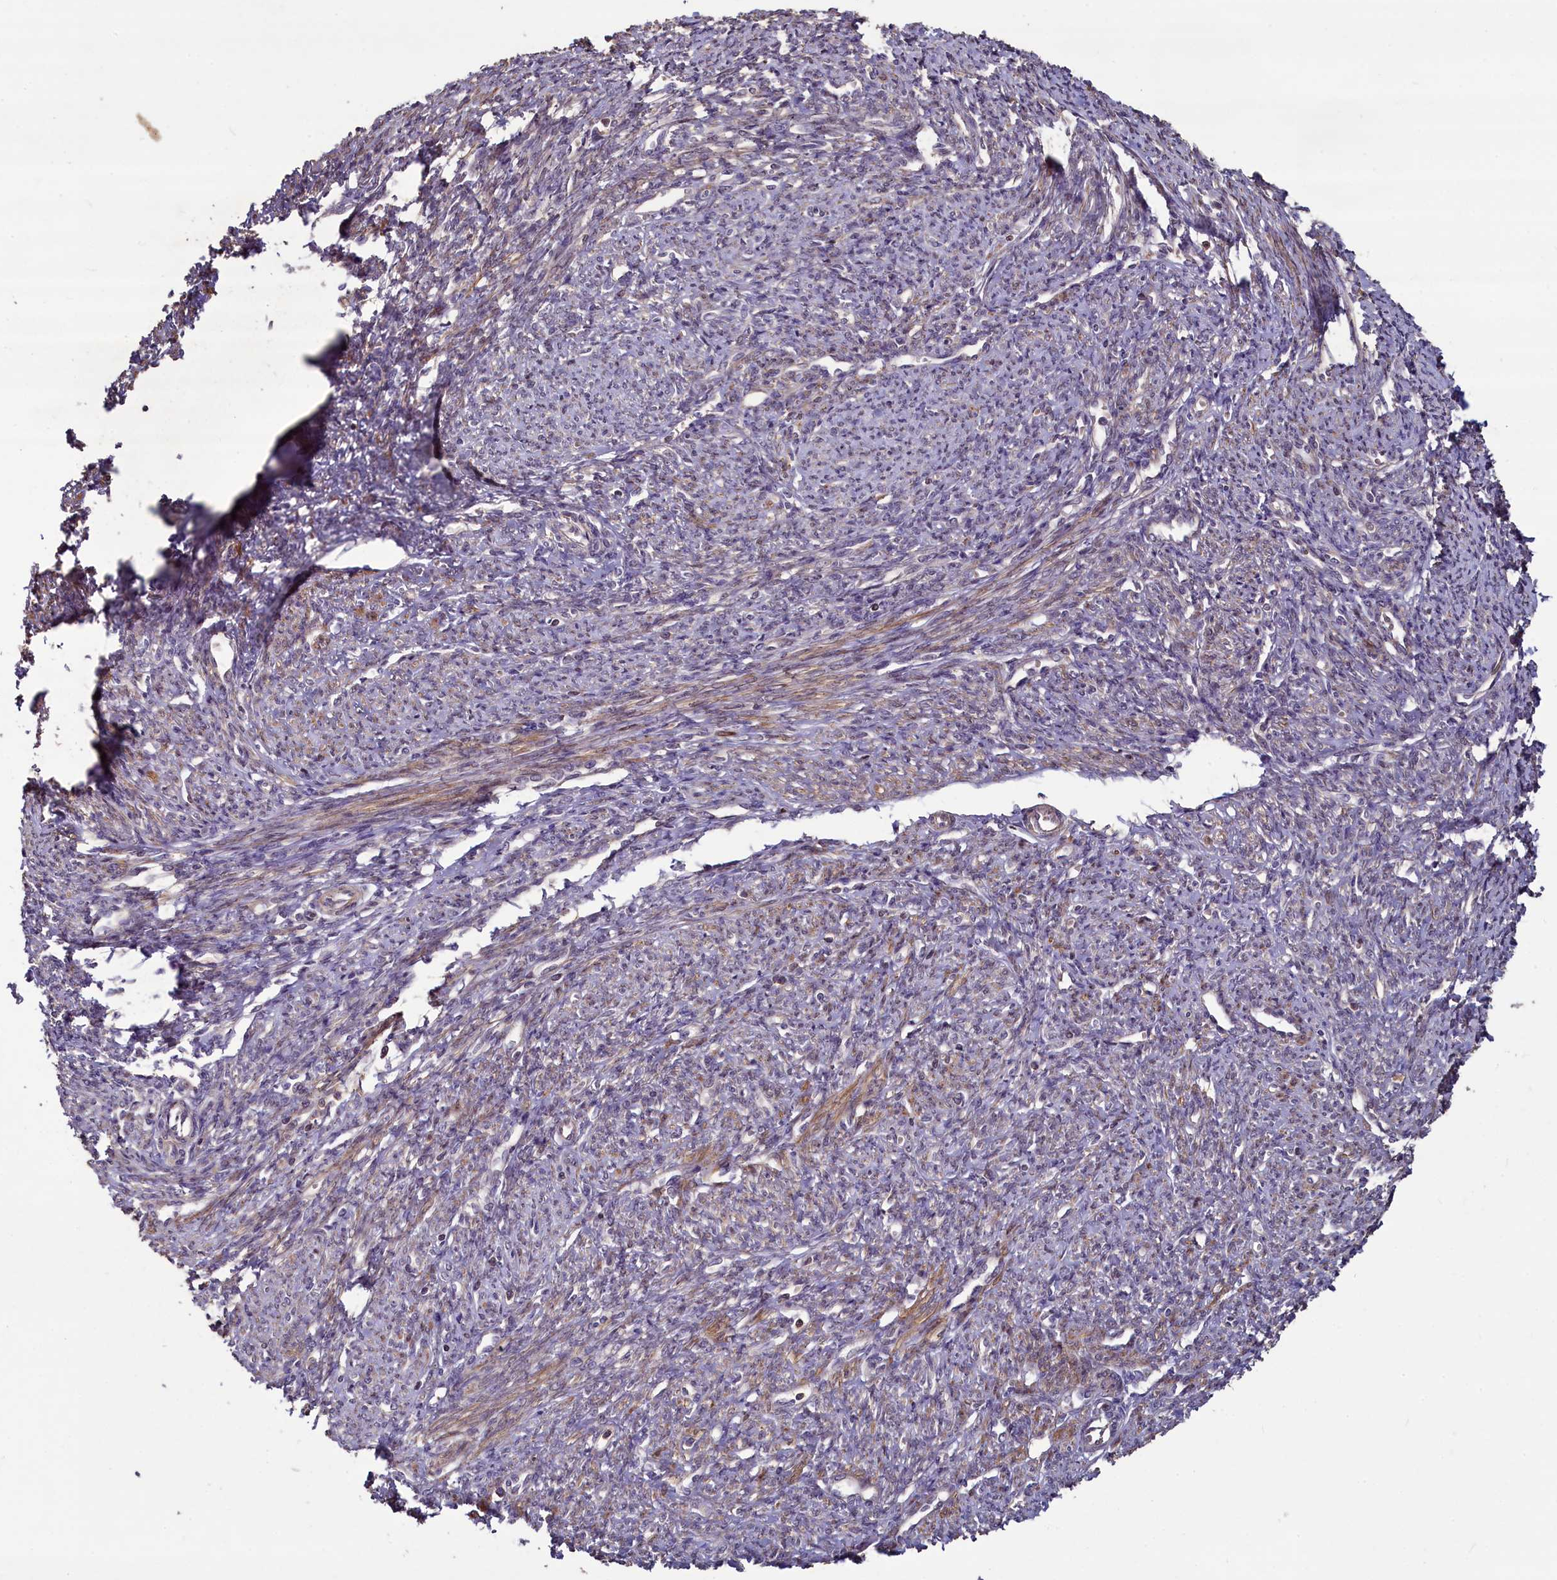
{"staining": {"intensity": "moderate", "quantity": "25%-75%", "location": "cytoplasmic/membranous"}, "tissue": "smooth muscle", "cell_type": "Smooth muscle cells", "image_type": "normal", "snomed": [{"axis": "morphology", "description": "Normal tissue, NOS"}, {"axis": "topography", "description": "Smooth muscle"}, {"axis": "topography", "description": "Uterus"}], "caption": "Protein expression analysis of unremarkable smooth muscle demonstrates moderate cytoplasmic/membranous expression in approximately 25%-75% of smooth muscle cells. The staining was performed using DAB, with brown indicating positive protein expression. Nuclei are stained blue with hematoxylin.", "gene": "NUDT6", "patient": {"sex": "female", "age": 59}}